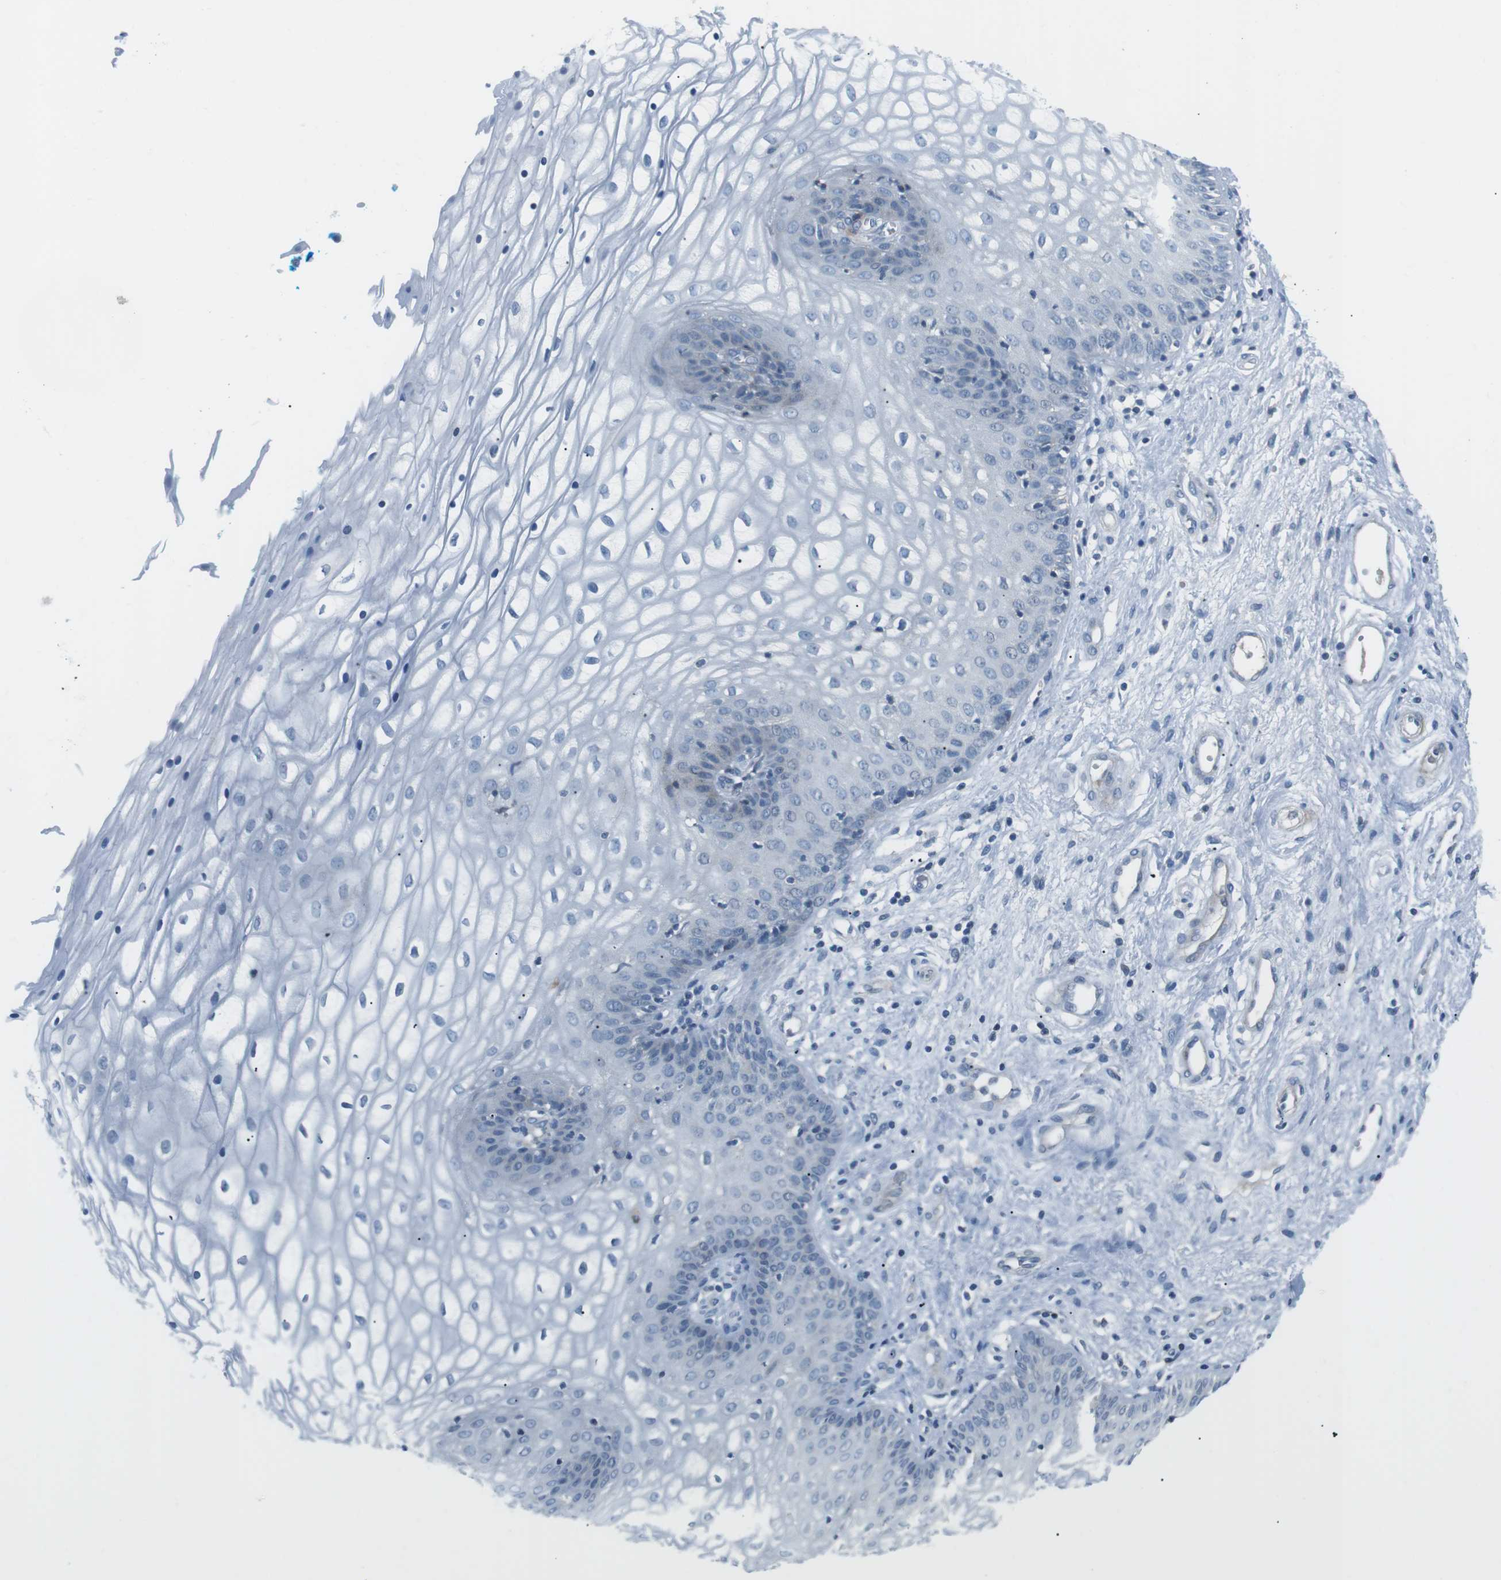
{"staining": {"intensity": "negative", "quantity": "none", "location": "none"}, "tissue": "vagina", "cell_type": "Squamous epithelial cells", "image_type": "normal", "snomed": [{"axis": "morphology", "description": "Normal tissue, NOS"}, {"axis": "topography", "description": "Vagina"}], "caption": "Squamous epithelial cells are negative for brown protein staining in normal vagina. (Brightfield microscopy of DAB immunohistochemistry at high magnification).", "gene": "ARVCF", "patient": {"sex": "female", "age": 34}}